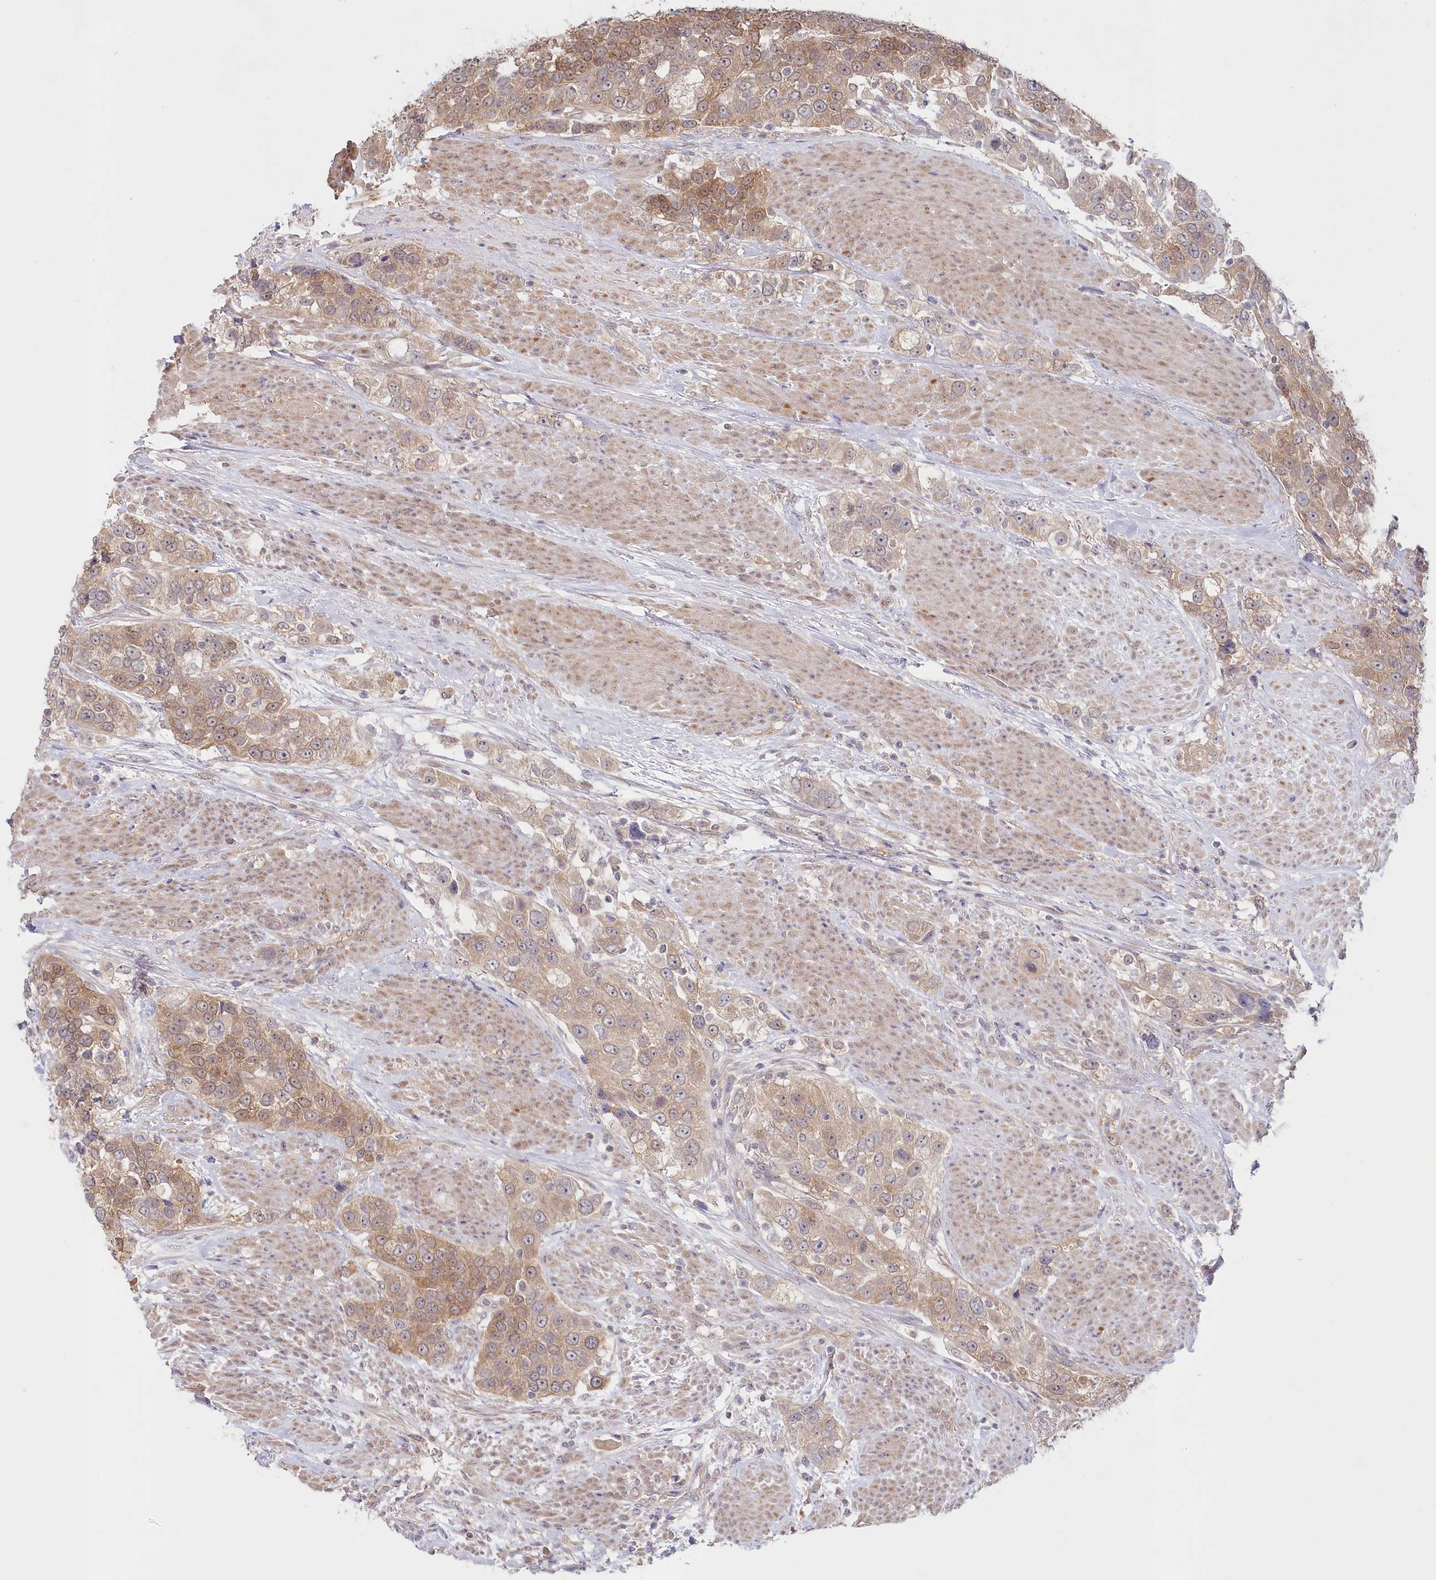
{"staining": {"intensity": "moderate", "quantity": ">75%", "location": "cytoplasmic/membranous"}, "tissue": "urothelial cancer", "cell_type": "Tumor cells", "image_type": "cancer", "snomed": [{"axis": "morphology", "description": "Urothelial carcinoma, High grade"}, {"axis": "topography", "description": "Urinary bladder"}], "caption": "Immunohistochemical staining of urothelial cancer reveals moderate cytoplasmic/membranous protein positivity in approximately >75% of tumor cells.", "gene": "AAMDC", "patient": {"sex": "female", "age": 80}}